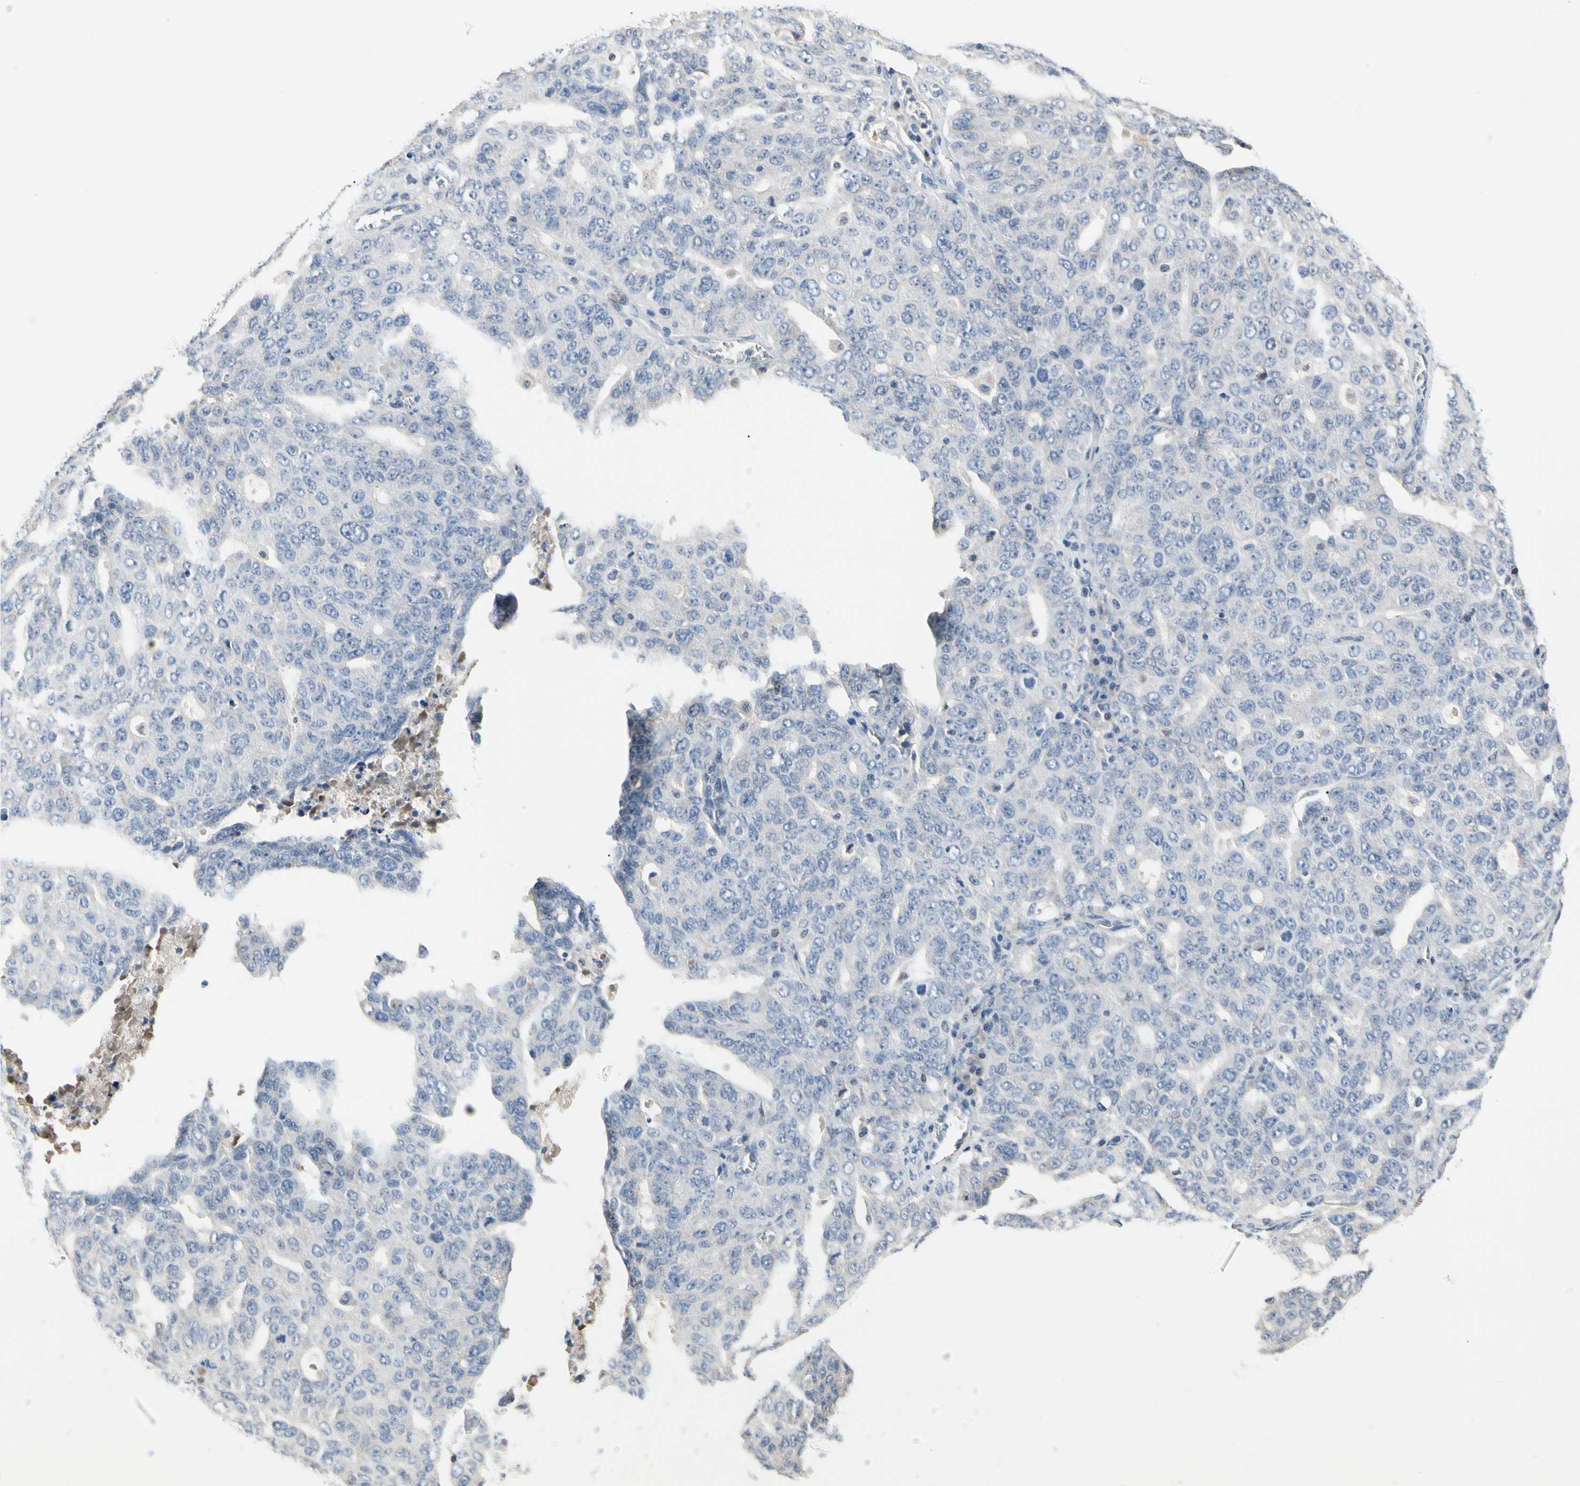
{"staining": {"intensity": "negative", "quantity": "none", "location": "none"}, "tissue": "ovarian cancer", "cell_type": "Tumor cells", "image_type": "cancer", "snomed": [{"axis": "morphology", "description": "Carcinoma, endometroid"}, {"axis": "topography", "description": "Ovary"}], "caption": "This is a micrograph of immunohistochemistry (IHC) staining of ovarian cancer, which shows no staining in tumor cells. Nuclei are stained in blue.", "gene": "ECRG4", "patient": {"sex": "female", "age": 62}}